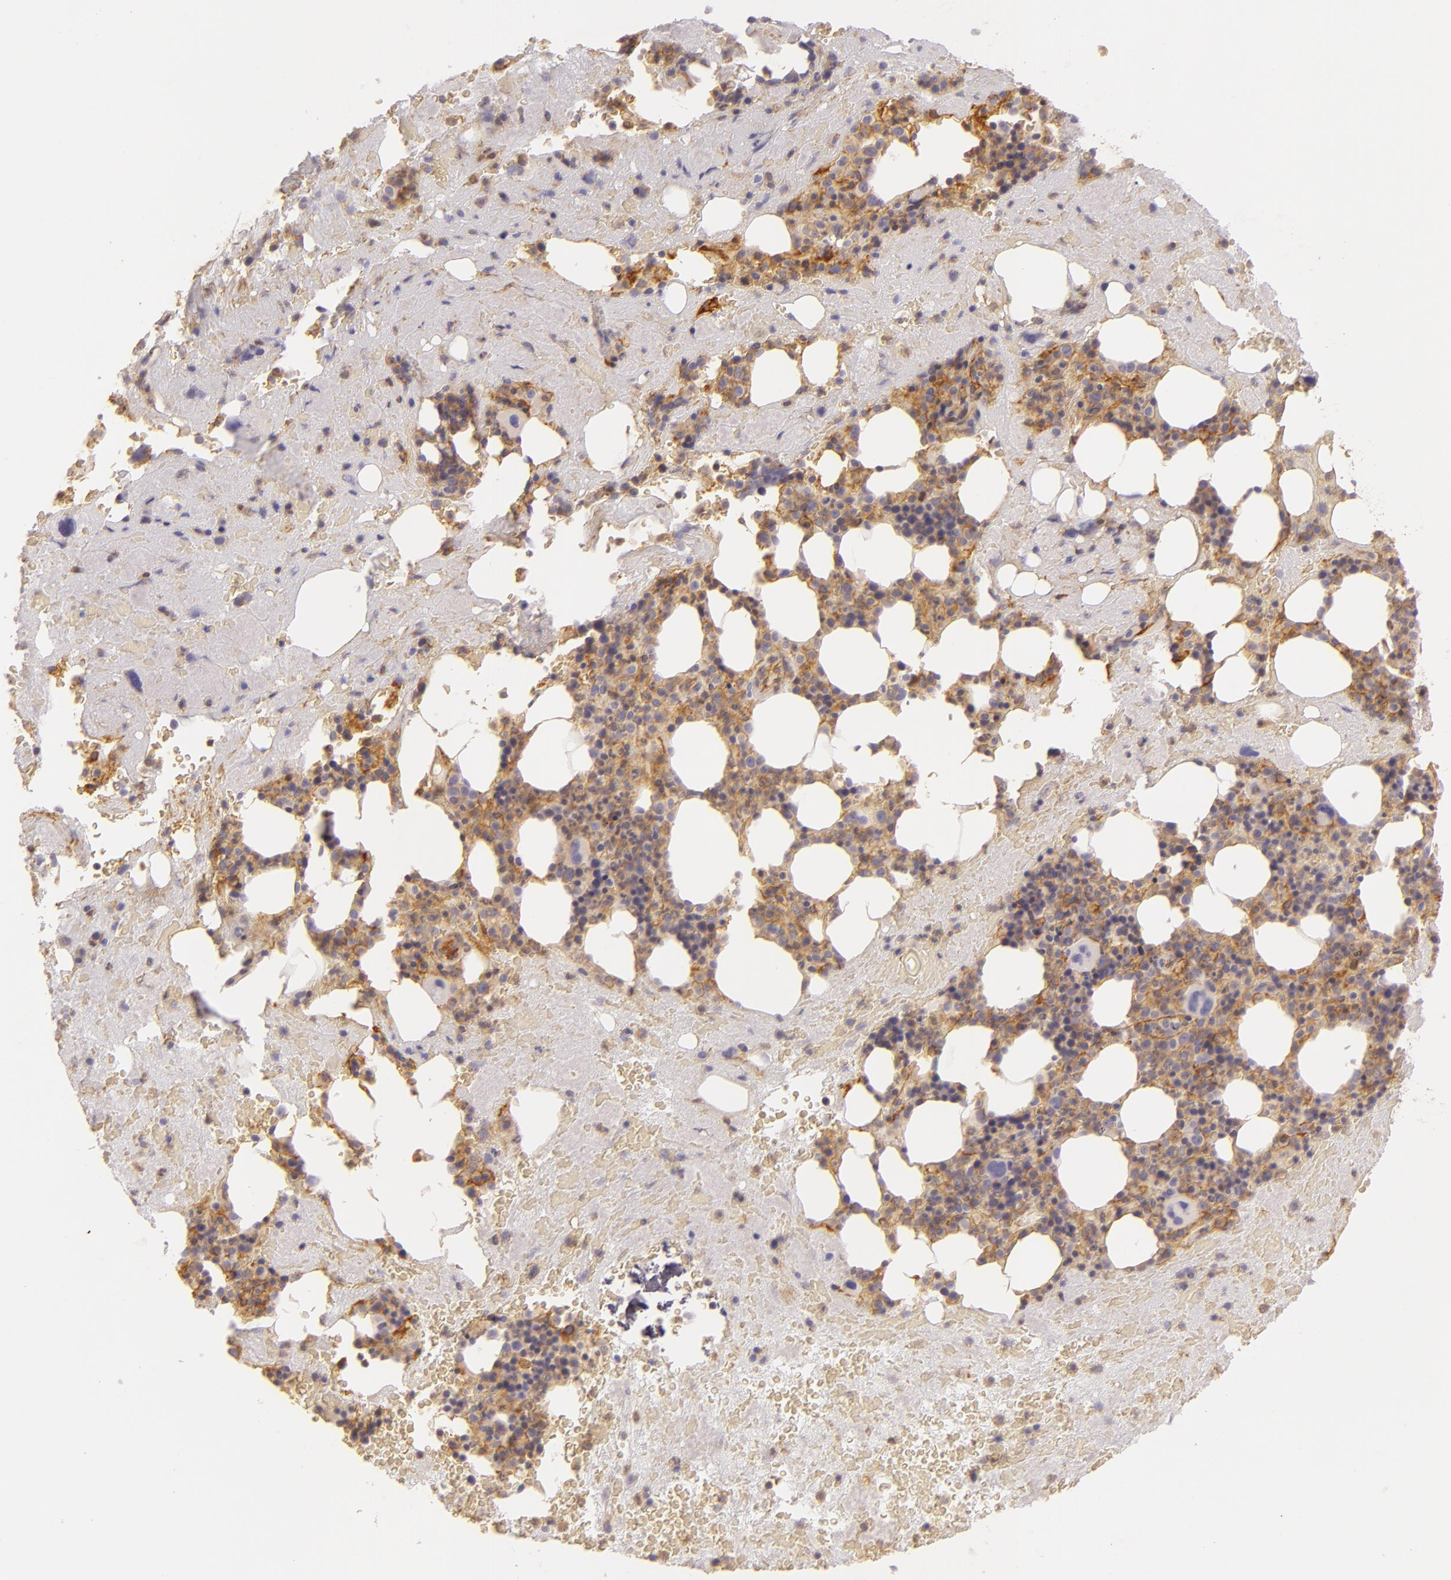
{"staining": {"intensity": "moderate", "quantity": "25%-75%", "location": "cytoplasmic/membranous"}, "tissue": "bone marrow", "cell_type": "Hematopoietic cells", "image_type": "normal", "snomed": [{"axis": "morphology", "description": "Normal tissue, NOS"}, {"axis": "topography", "description": "Bone marrow"}], "caption": "Immunohistochemistry (IHC) of unremarkable bone marrow reveals medium levels of moderate cytoplasmic/membranous staining in about 25%-75% of hematopoietic cells.", "gene": "CD59", "patient": {"sex": "male", "age": 76}}